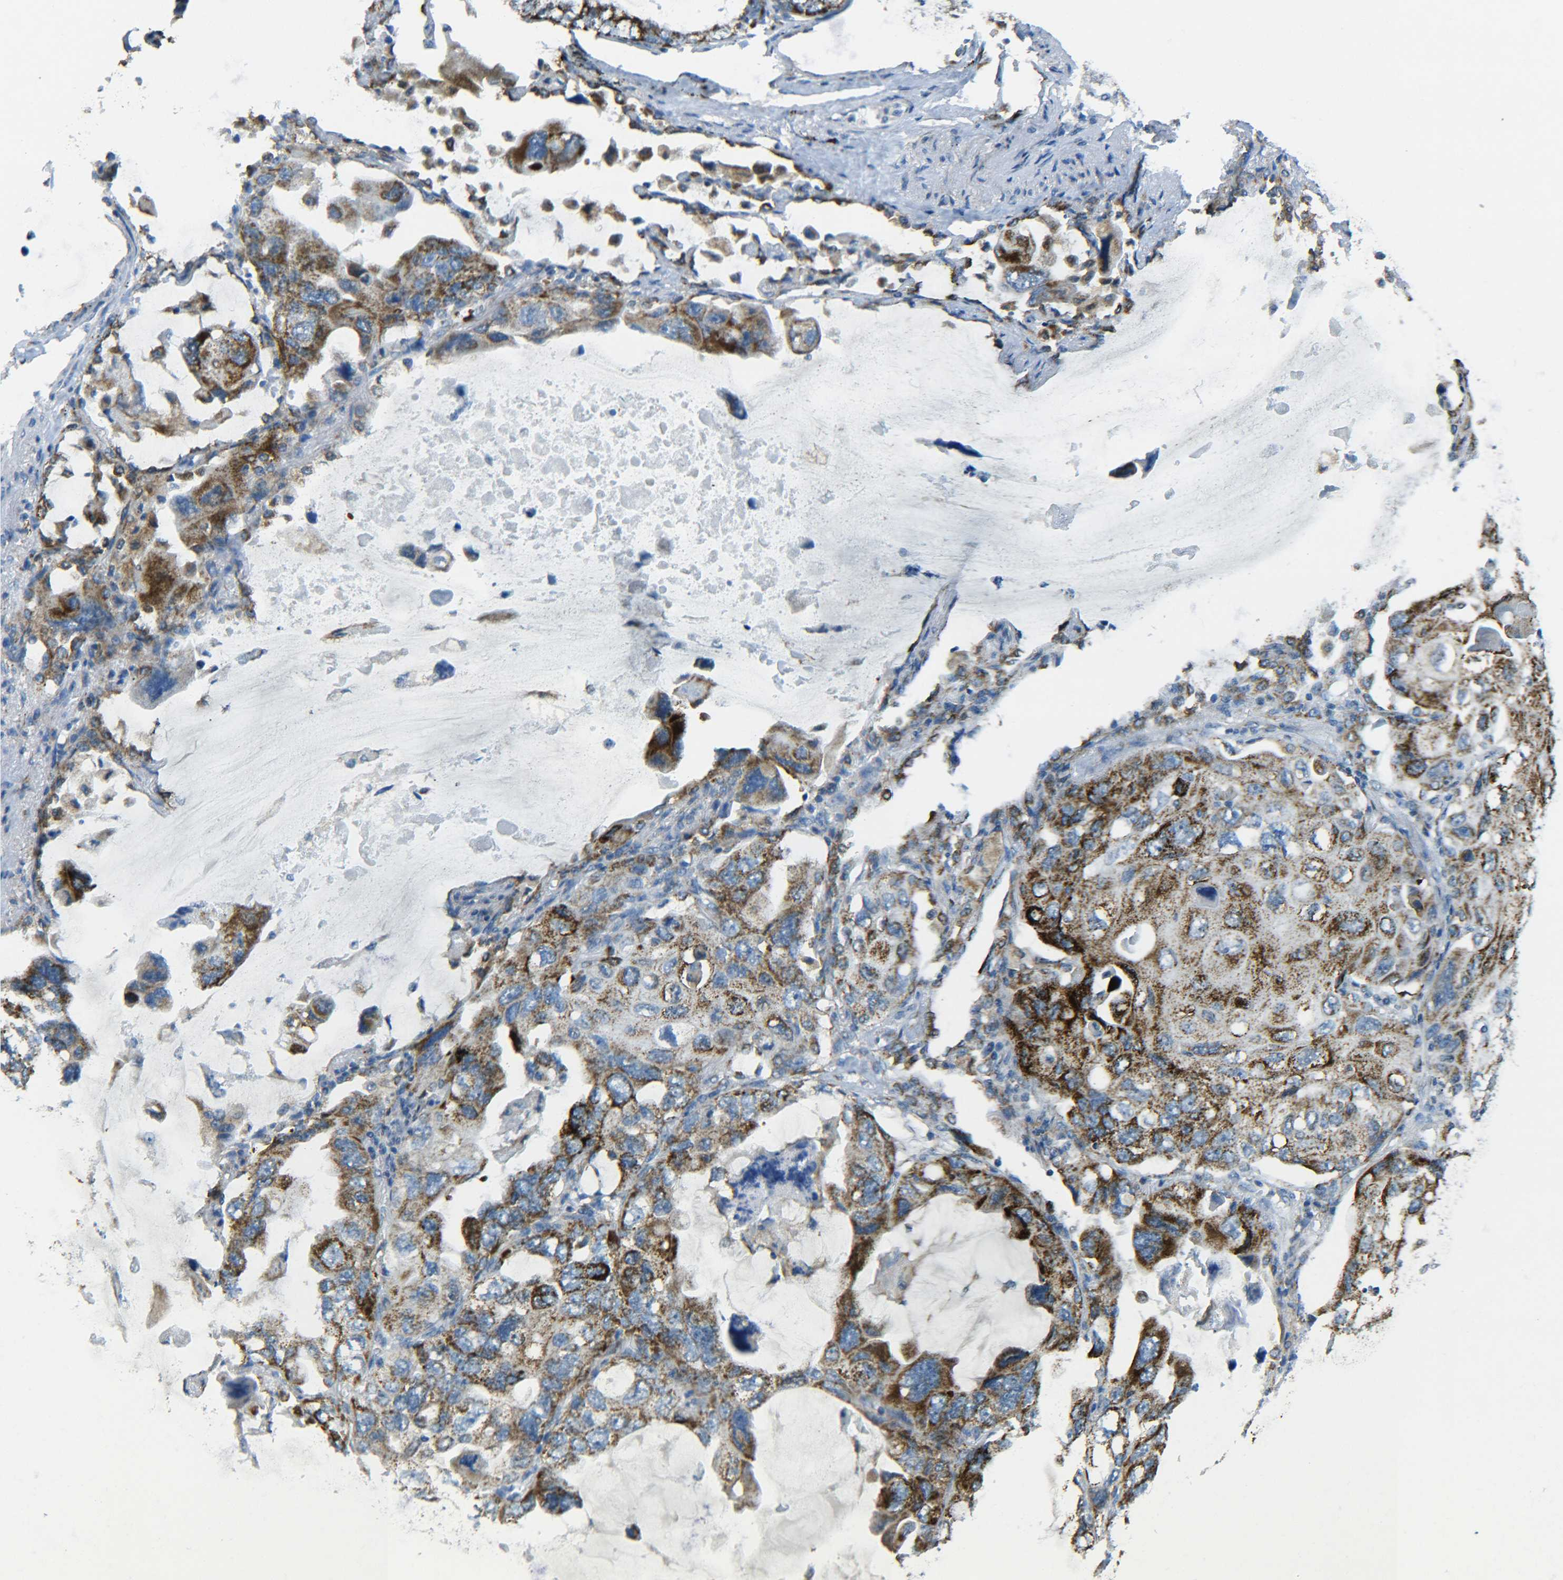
{"staining": {"intensity": "strong", "quantity": ">75%", "location": "cytoplasmic/membranous"}, "tissue": "lung cancer", "cell_type": "Tumor cells", "image_type": "cancer", "snomed": [{"axis": "morphology", "description": "Squamous cell carcinoma, NOS"}, {"axis": "topography", "description": "Lung"}], "caption": "Tumor cells show strong cytoplasmic/membranous positivity in approximately >75% of cells in lung cancer.", "gene": "CYB5R1", "patient": {"sex": "female", "age": 73}}